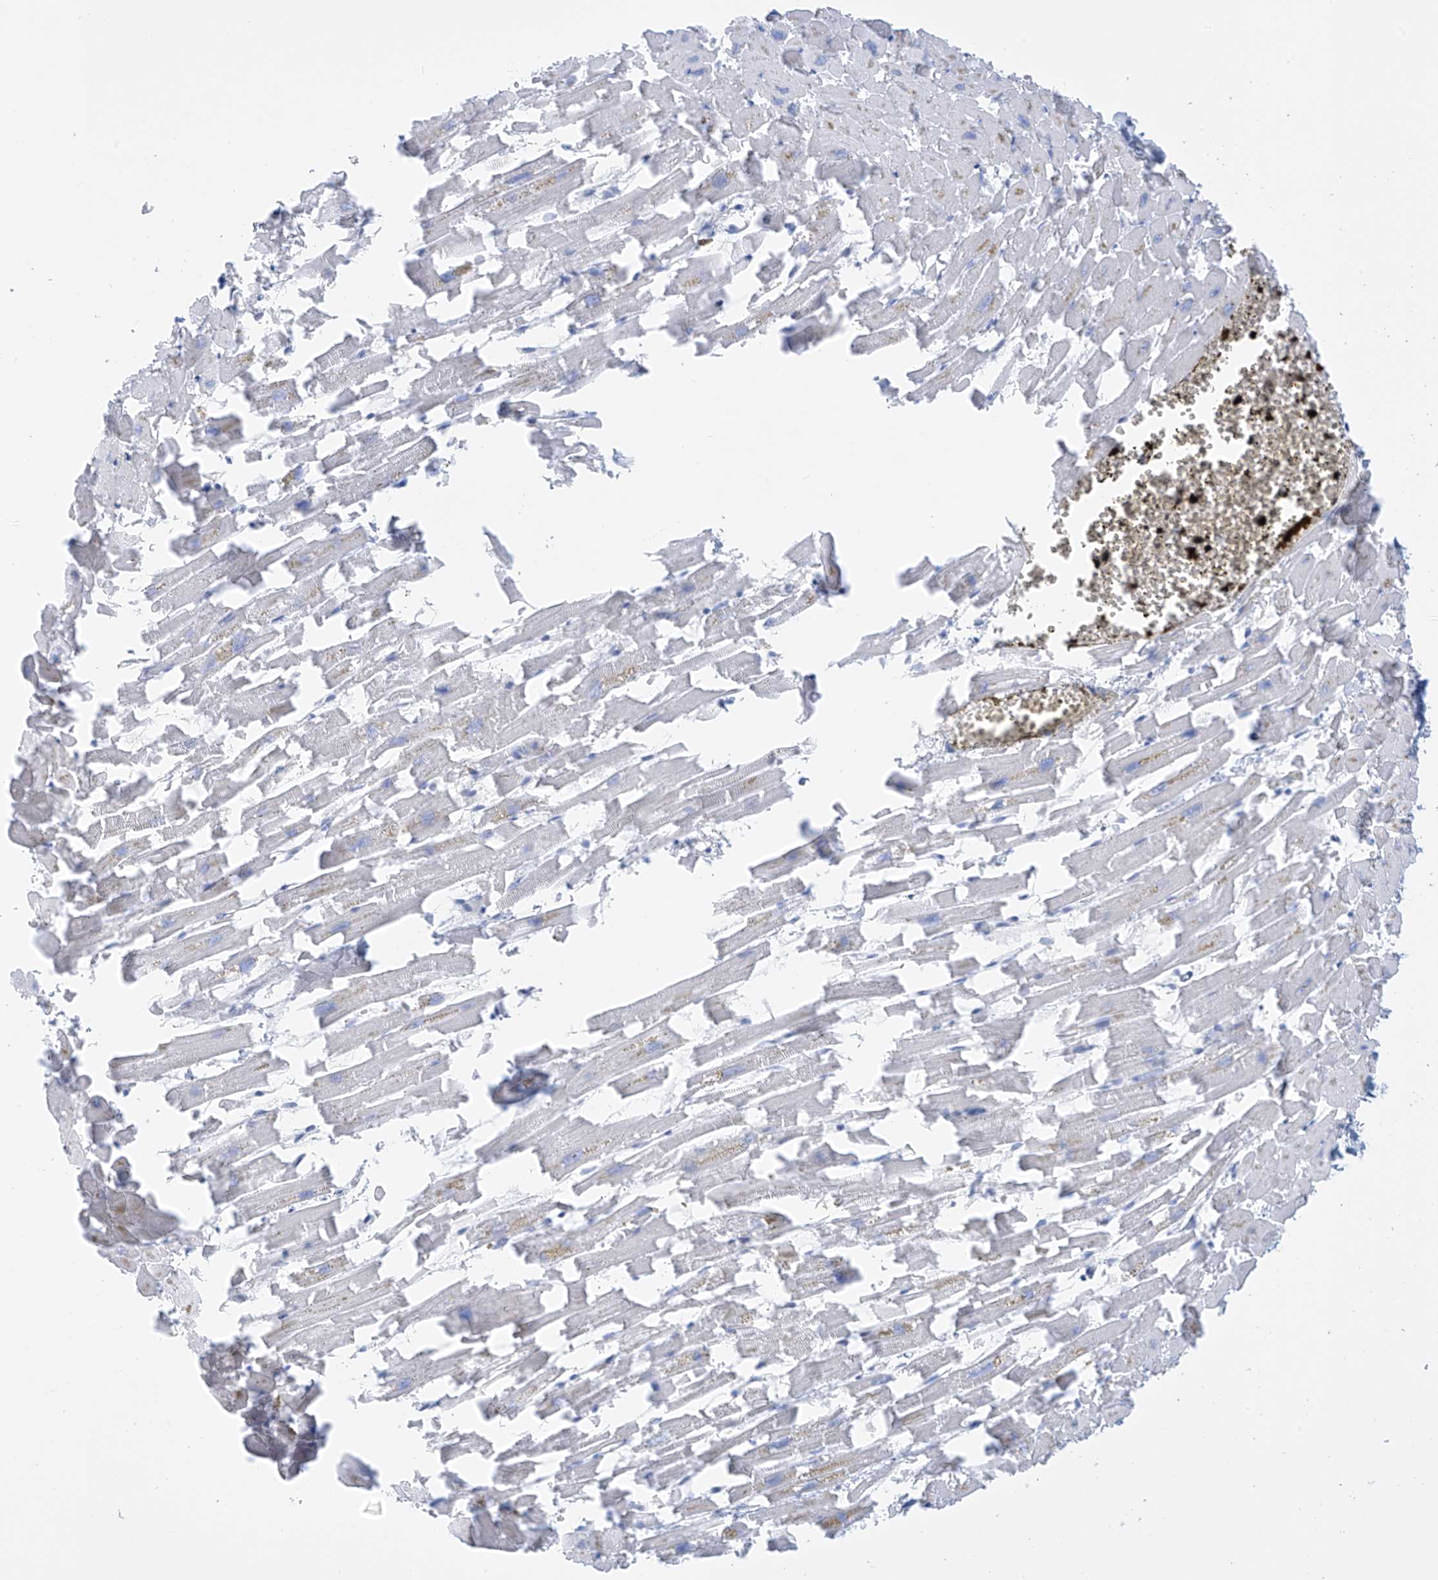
{"staining": {"intensity": "negative", "quantity": "none", "location": "none"}, "tissue": "heart muscle", "cell_type": "Cardiomyocytes", "image_type": "normal", "snomed": [{"axis": "morphology", "description": "Normal tissue, NOS"}, {"axis": "topography", "description": "Heart"}], "caption": "Normal heart muscle was stained to show a protein in brown. There is no significant positivity in cardiomyocytes. The staining was performed using DAB to visualize the protein expression in brown, while the nuclei were stained in blue with hematoxylin (Magnification: 20x).", "gene": "FABP2", "patient": {"sex": "female", "age": 64}}